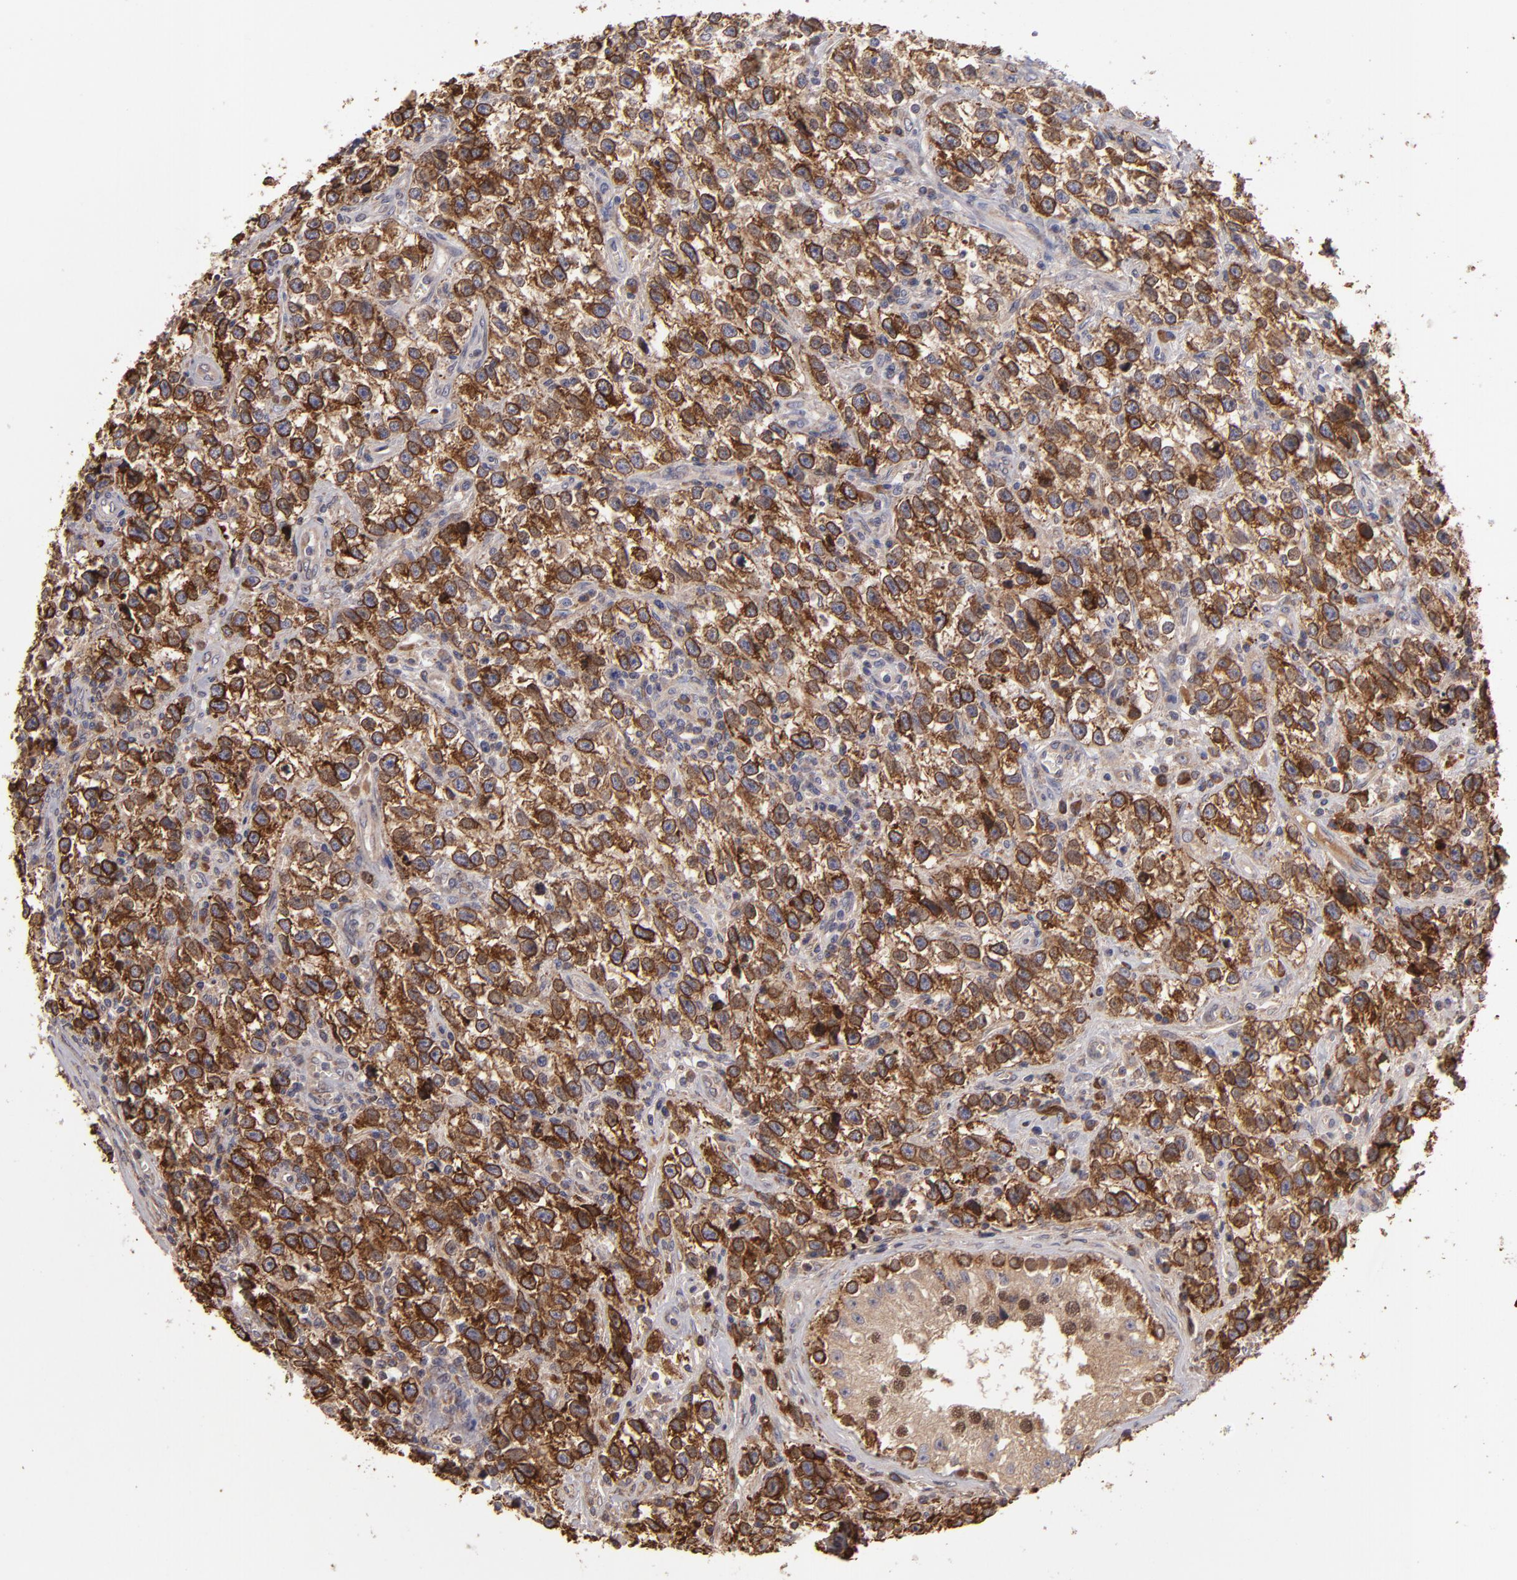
{"staining": {"intensity": "strong", "quantity": ">75%", "location": "cytoplasmic/membranous"}, "tissue": "testis cancer", "cell_type": "Tumor cells", "image_type": "cancer", "snomed": [{"axis": "morphology", "description": "Seminoma, NOS"}, {"axis": "topography", "description": "Testis"}], "caption": "Tumor cells show high levels of strong cytoplasmic/membranous positivity in approximately >75% of cells in testis cancer (seminoma).", "gene": "CFB", "patient": {"sex": "male", "age": 38}}